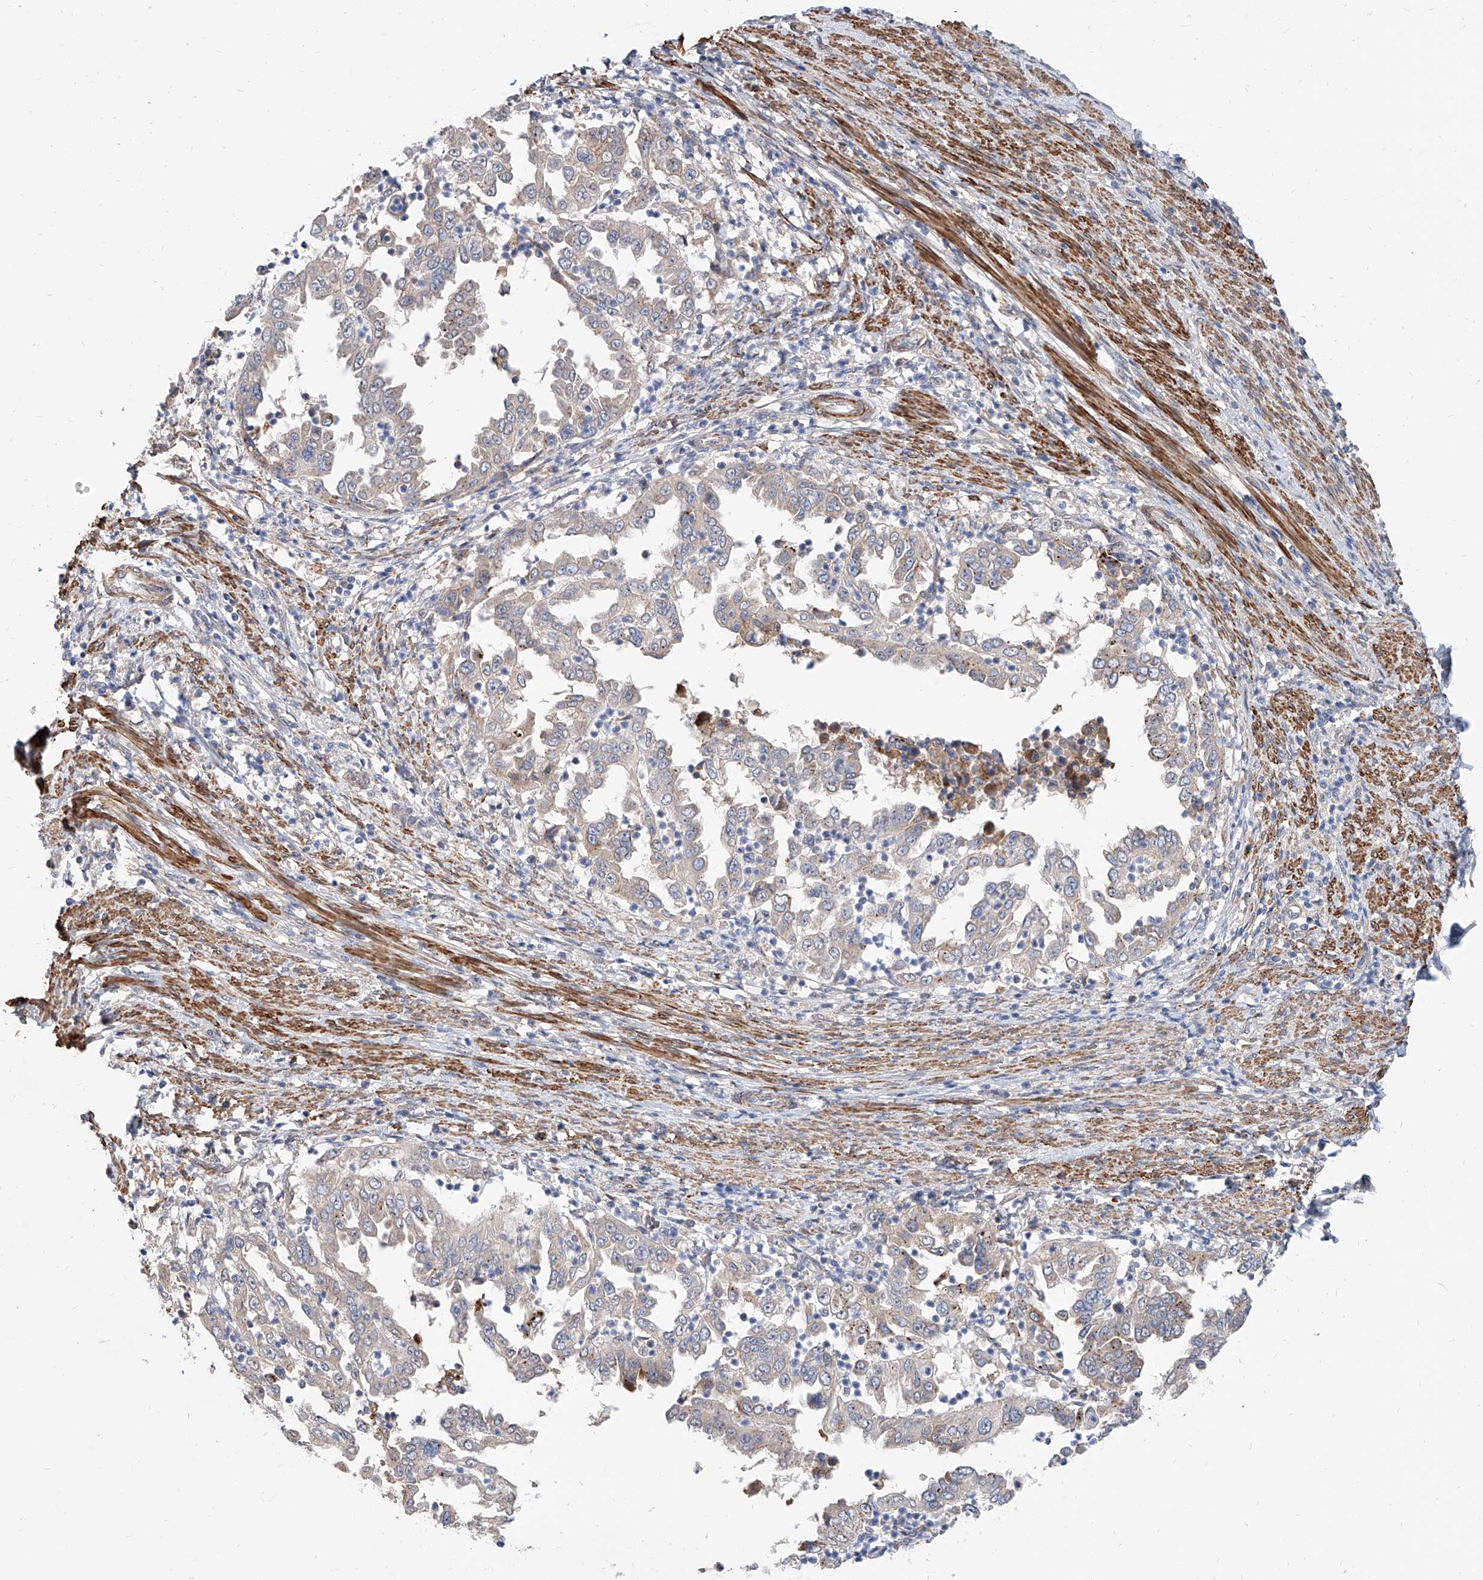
{"staining": {"intensity": "weak", "quantity": "<25%", "location": "cytoplasmic/membranous"}, "tissue": "endometrial cancer", "cell_type": "Tumor cells", "image_type": "cancer", "snomed": [{"axis": "morphology", "description": "Adenocarcinoma, NOS"}, {"axis": "topography", "description": "Endometrium"}], "caption": "This is an immunohistochemistry photomicrograph of endometrial adenocarcinoma. There is no positivity in tumor cells.", "gene": "MAGEE2", "patient": {"sex": "female", "age": 85}}